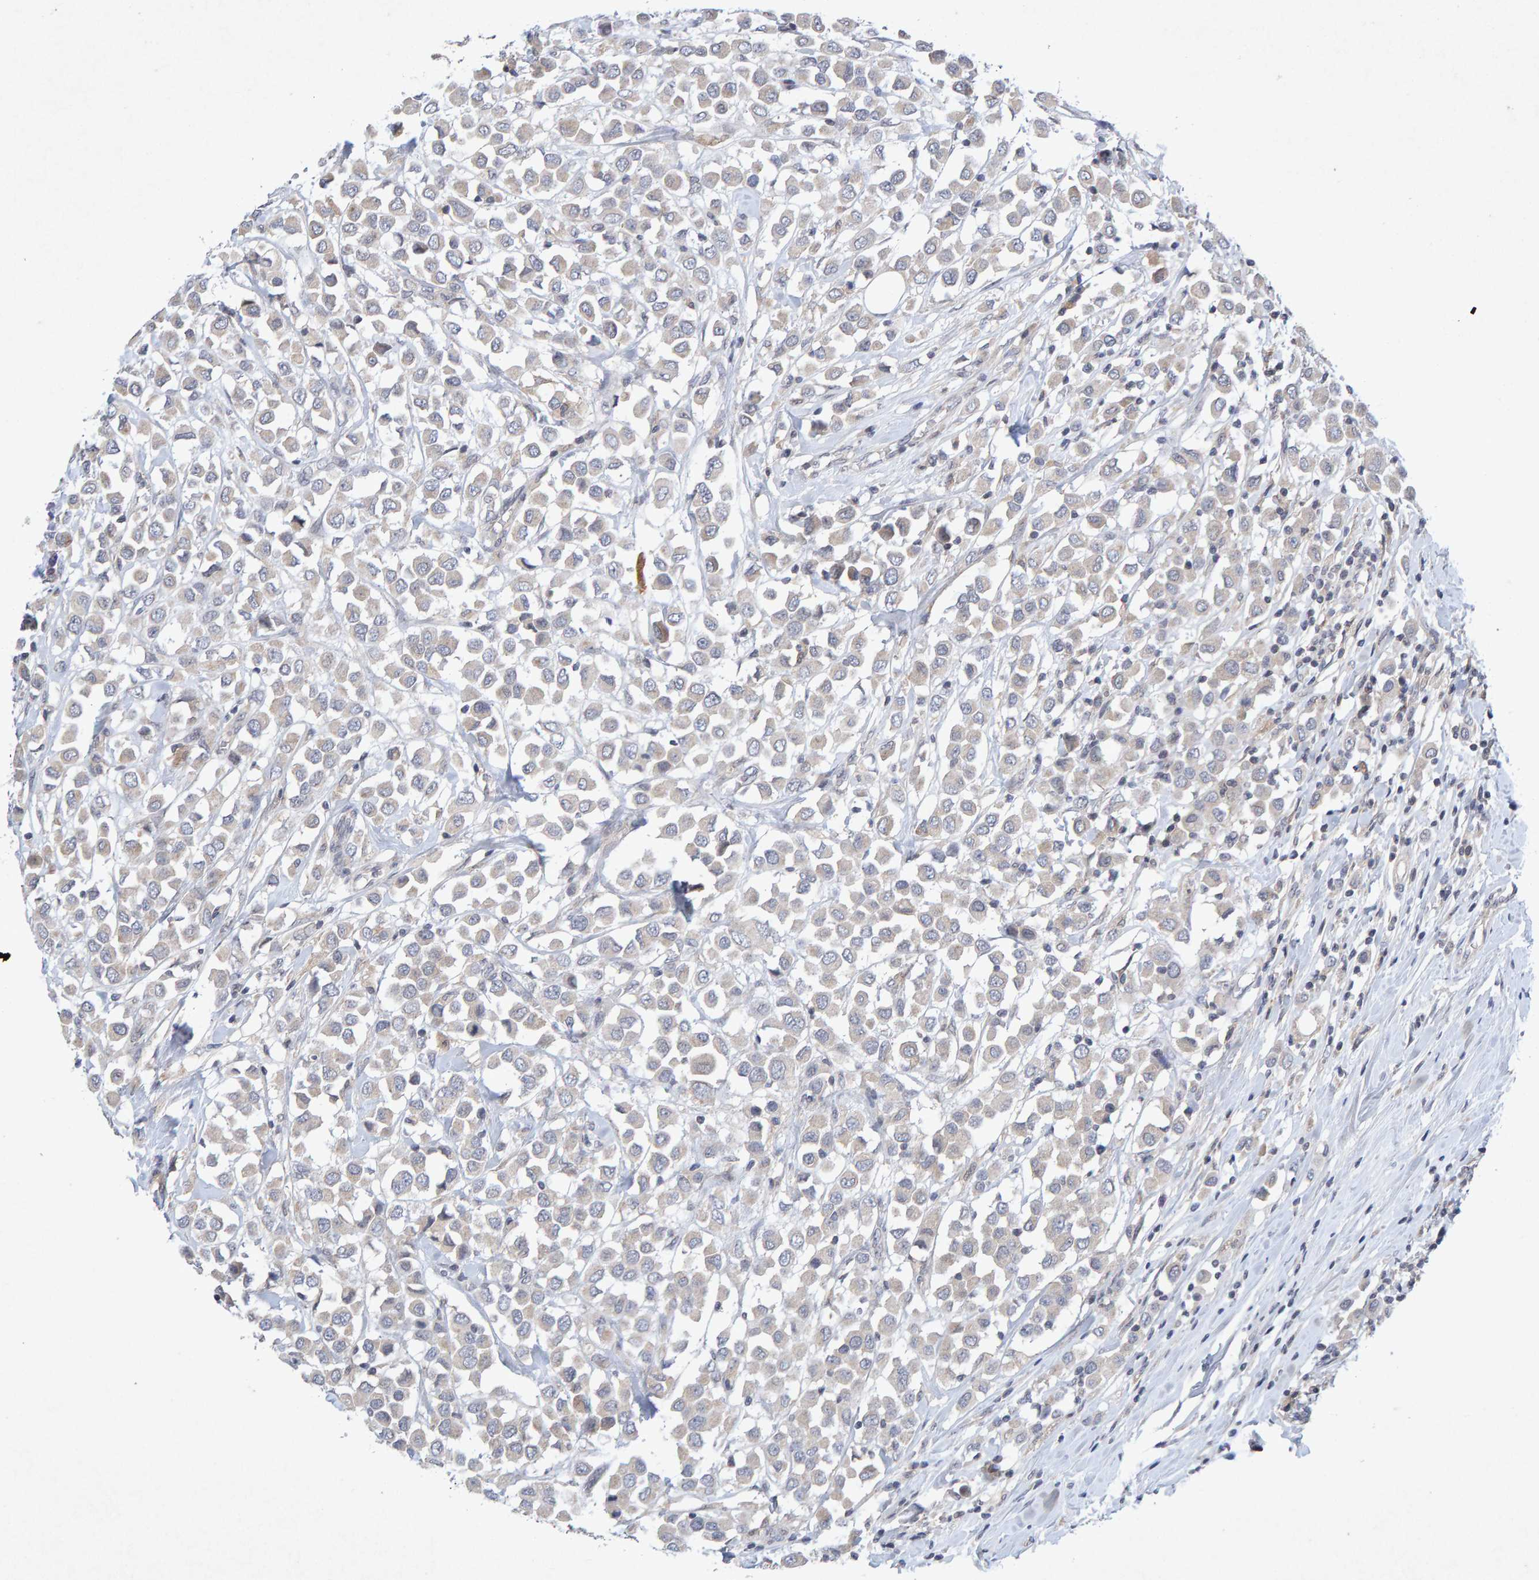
{"staining": {"intensity": "negative", "quantity": "none", "location": "none"}, "tissue": "breast cancer", "cell_type": "Tumor cells", "image_type": "cancer", "snomed": [{"axis": "morphology", "description": "Duct carcinoma"}, {"axis": "topography", "description": "Breast"}], "caption": "Immunohistochemistry (IHC) image of human breast invasive ductal carcinoma stained for a protein (brown), which reveals no positivity in tumor cells.", "gene": "CDH2", "patient": {"sex": "female", "age": 61}}